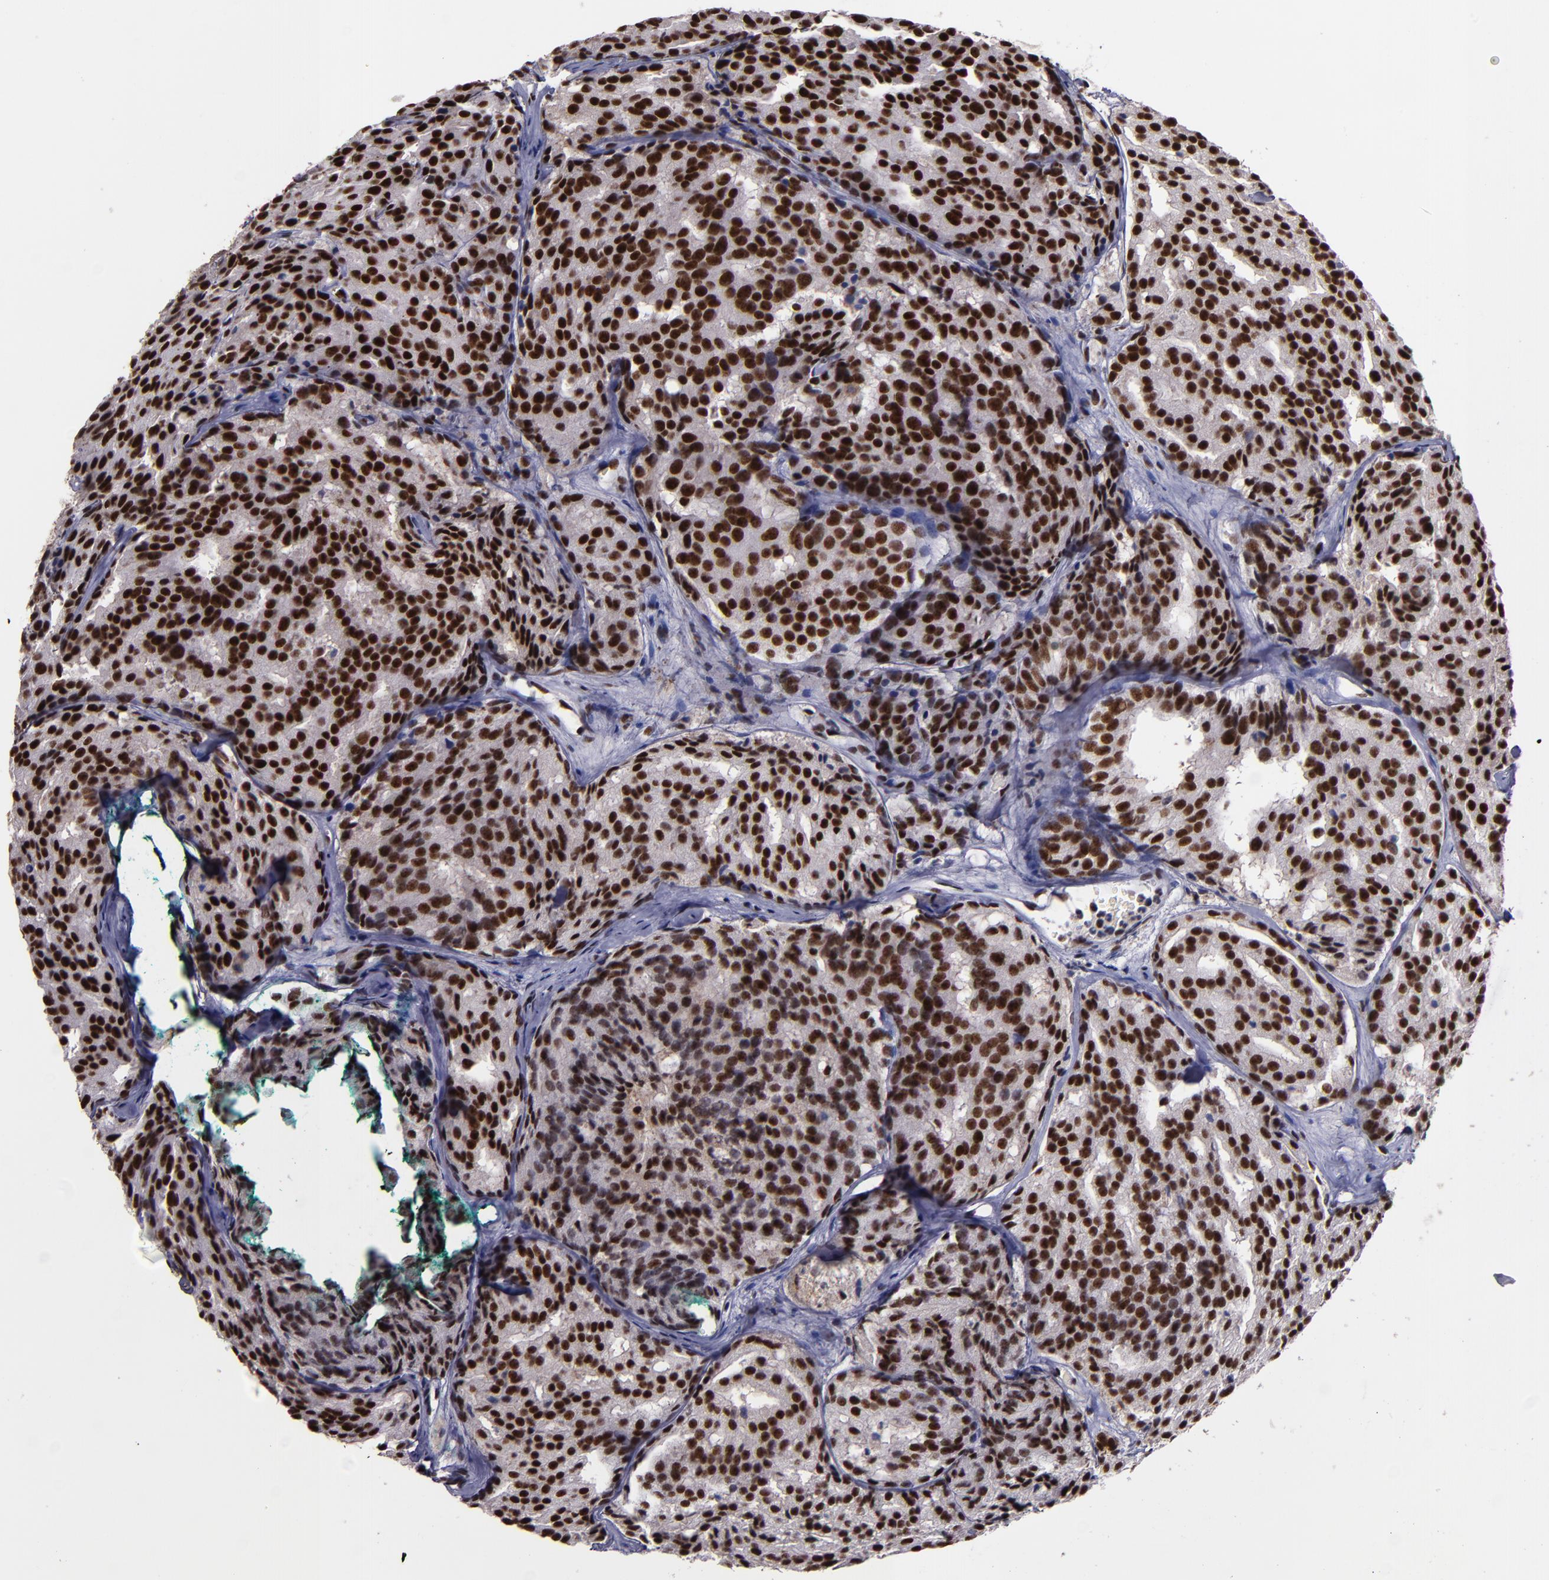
{"staining": {"intensity": "strong", "quantity": ">75%", "location": "nuclear"}, "tissue": "prostate cancer", "cell_type": "Tumor cells", "image_type": "cancer", "snomed": [{"axis": "morphology", "description": "Adenocarcinoma, High grade"}, {"axis": "topography", "description": "Prostate"}], "caption": "A photomicrograph of human high-grade adenocarcinoma (prostate) stained for a protein displays strong nuclear brown staining in tumor cells.", "gene": "PPP4R3A", "patient": {"sex": "male", "age": 64}}